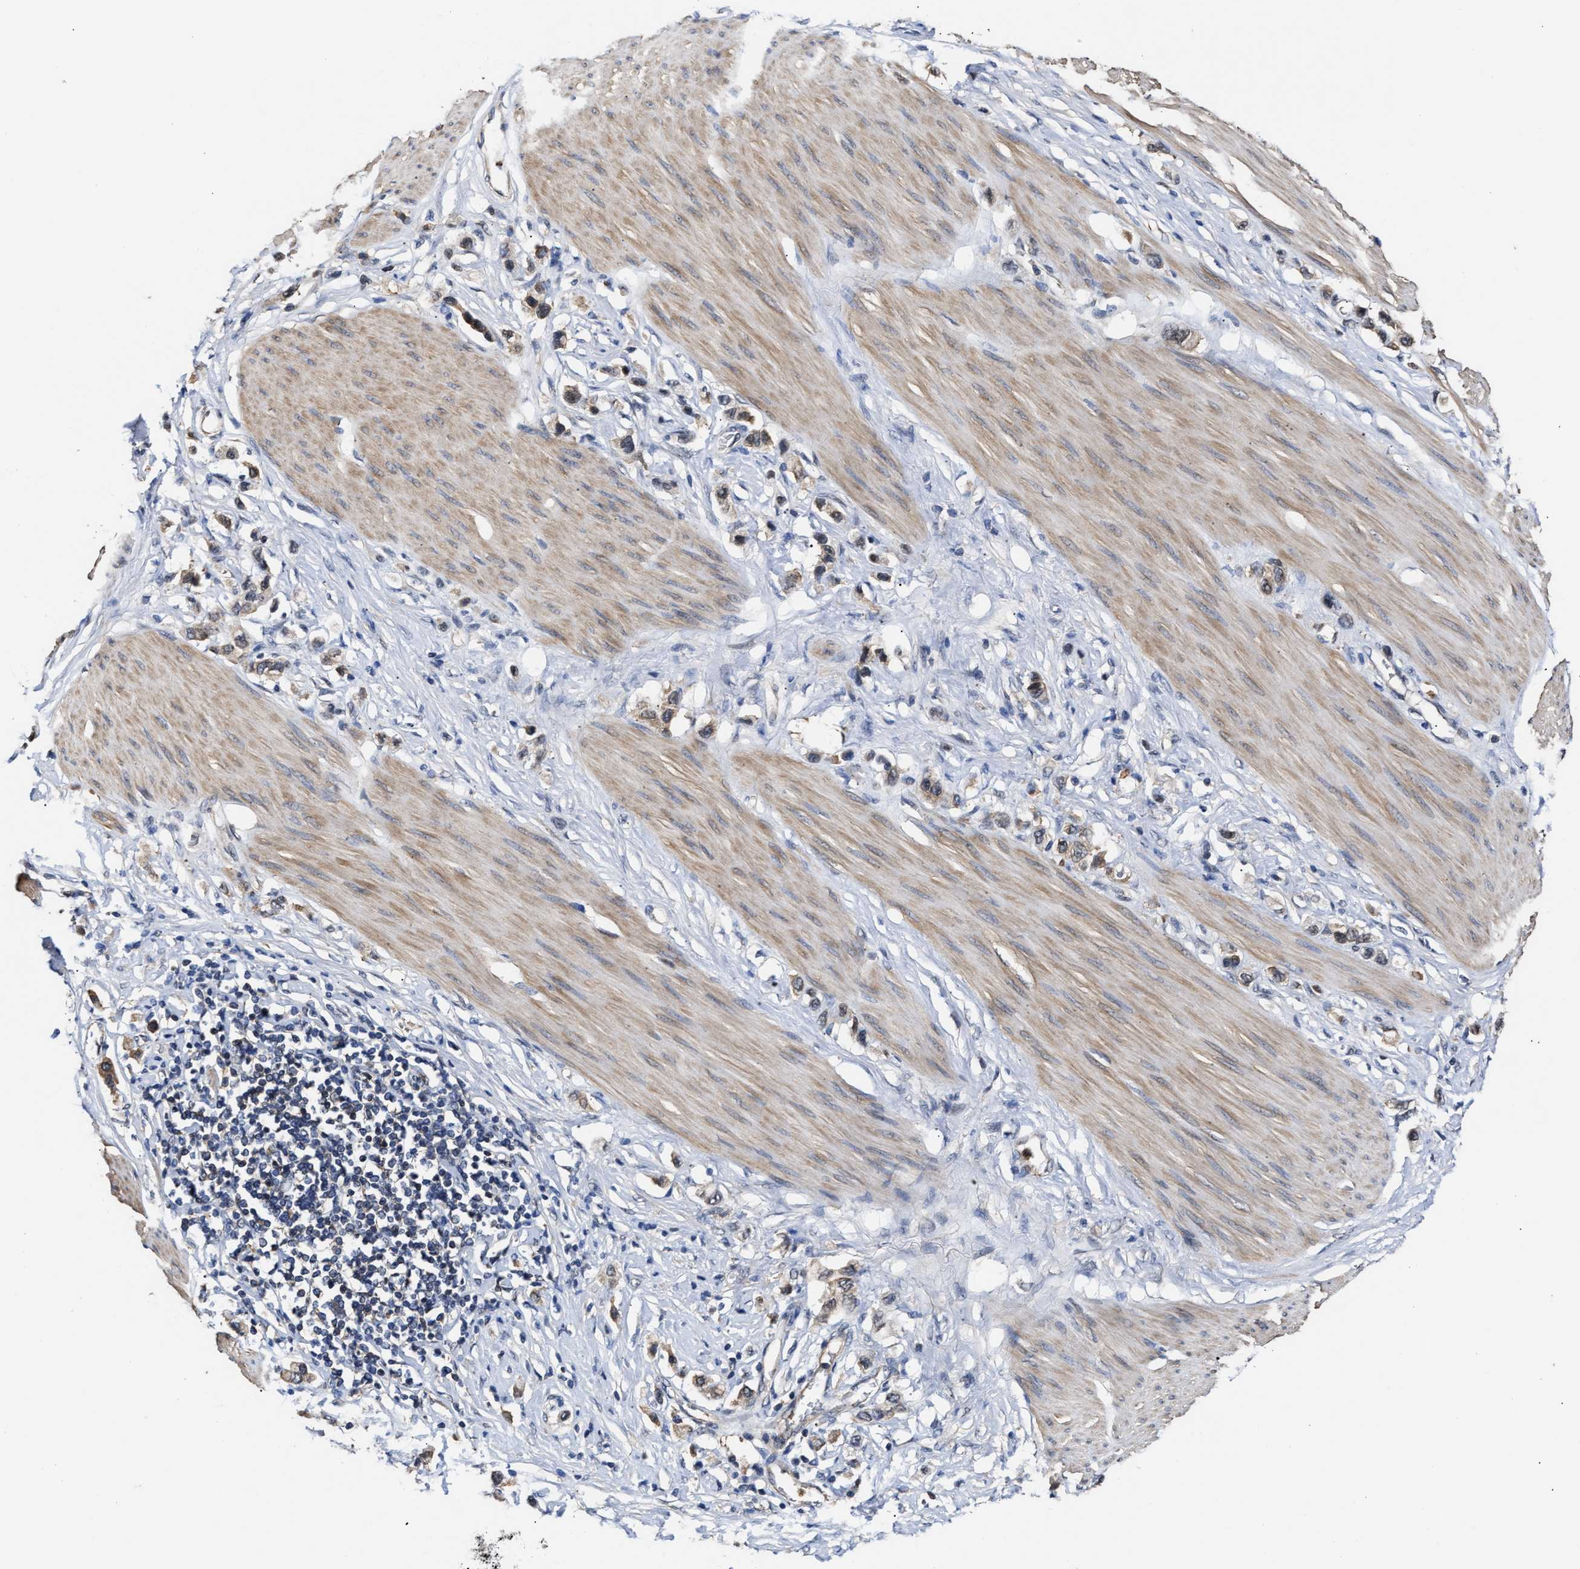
{"staining": {"intensity": "moderate", "quantity": "25%-75%", "location": "cytoplasmic/membranous"}, "tissue": "stomach cancer", "cell_type": "Tumor cells", "image_type": "cancer", "snomed": [{"axis": "morphology", "description": "Adenocarcinoma, NOS"}, {"axis": "topography", "description": "Stomach"}], "caption": "A photomicrograph of human stomach cancer stained for a protein shows moderate cytoplasmic/membranous brown staining in tumor cells.", "gene": "KLHDC1", "patient": {"sex": "female", "age": 65}}